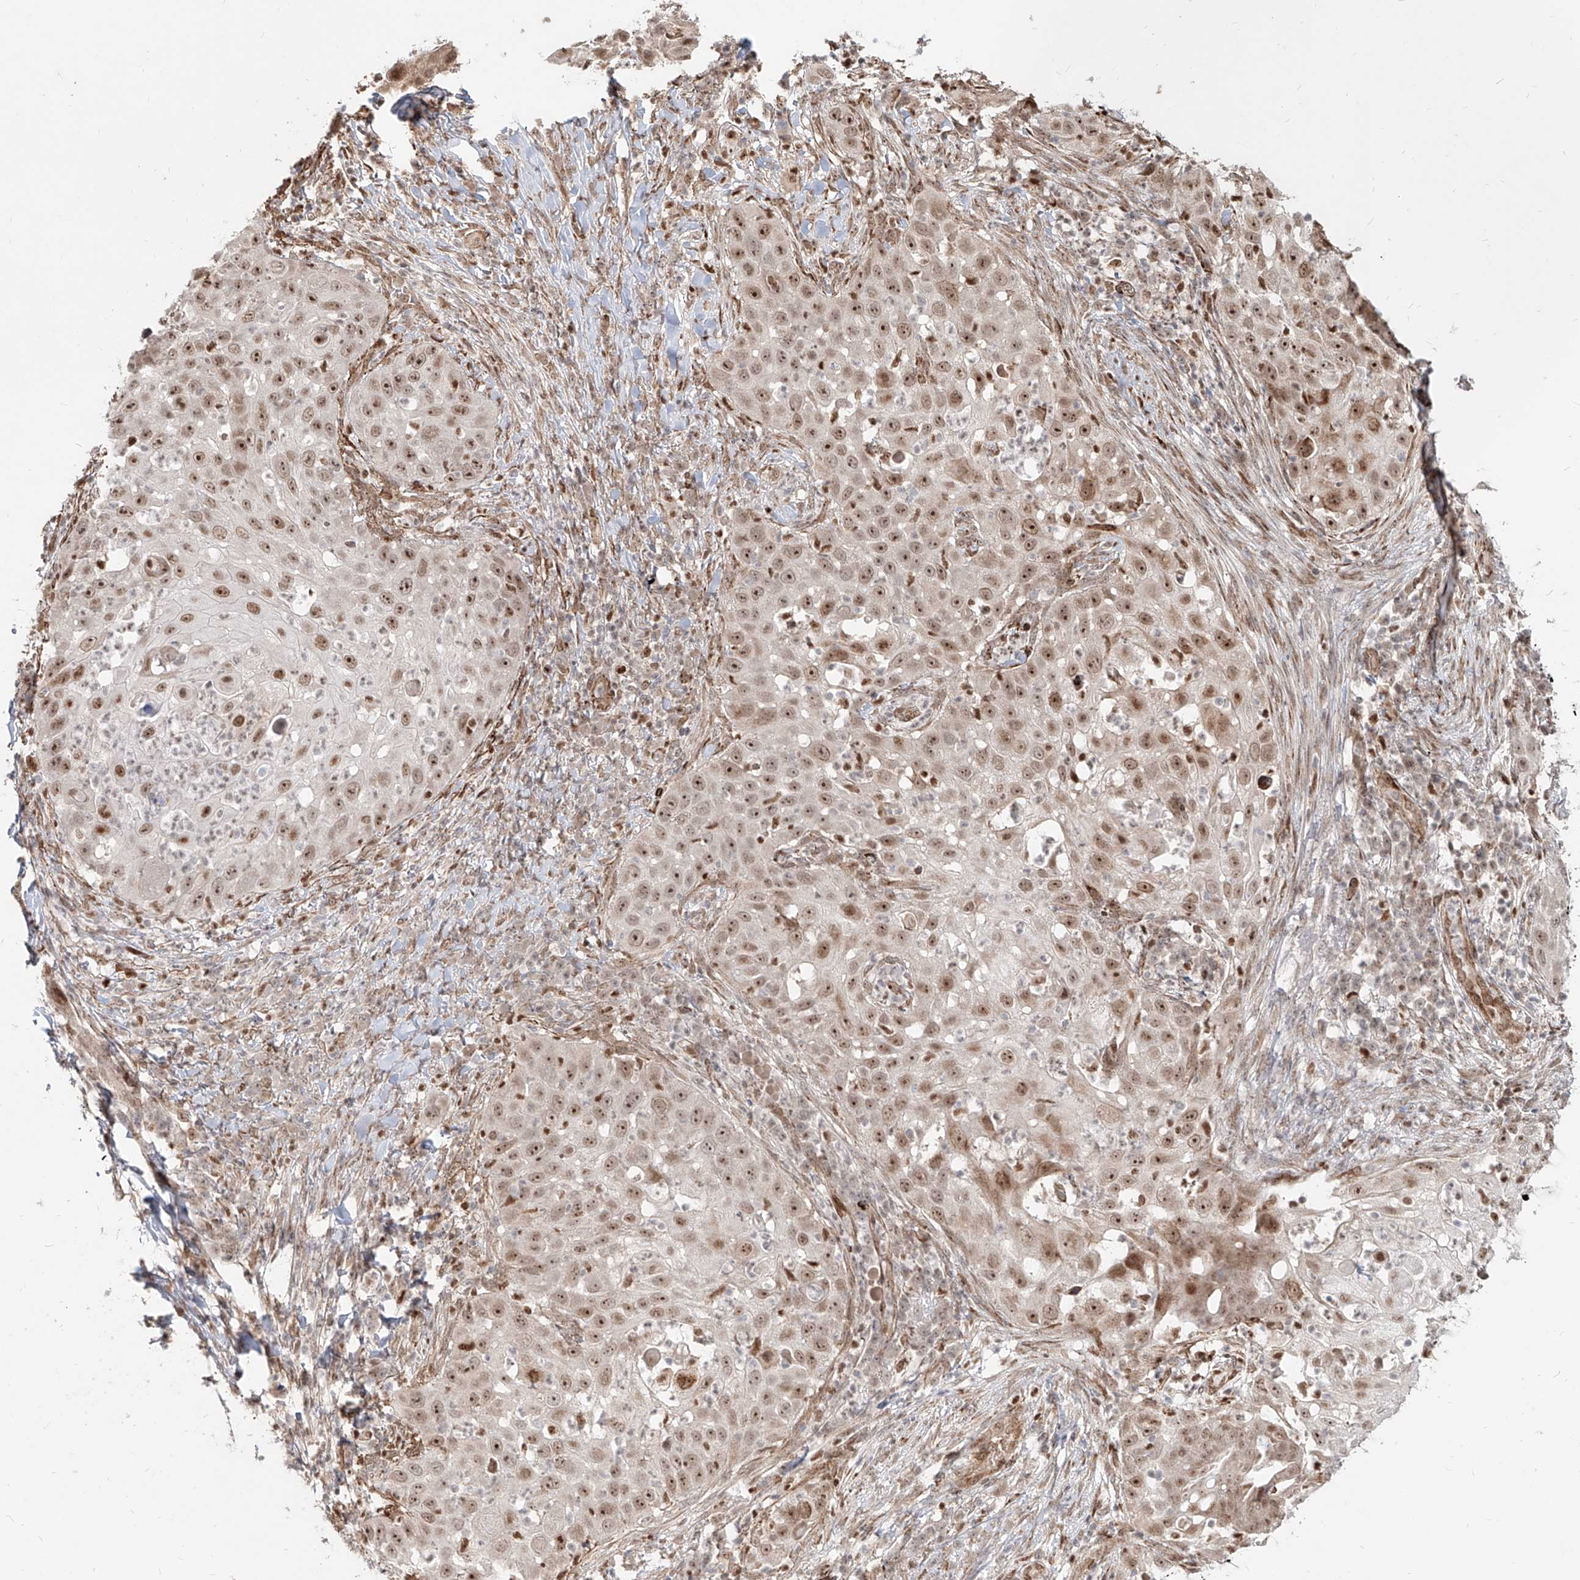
{"staining": {"intensity": "moderate", "quantity": ">75%", "location": "nuclear"}, "tissue": "skin cancer", "cell_type": "Tumor cells", "image_type": "cancer", "snomed": [{"axis": "morphology", "description": "Squamous cell carcinoma, NOS"}, {"axis": "topography", "description": "Skin"}], "caption": "Moderate nuclear protein positivity is identified in about >75% of tumor cells in skin cancer (squamous cell carcinoma).", "gene": "ZNF710", "patient": {"sex": "female", "age": 44}}